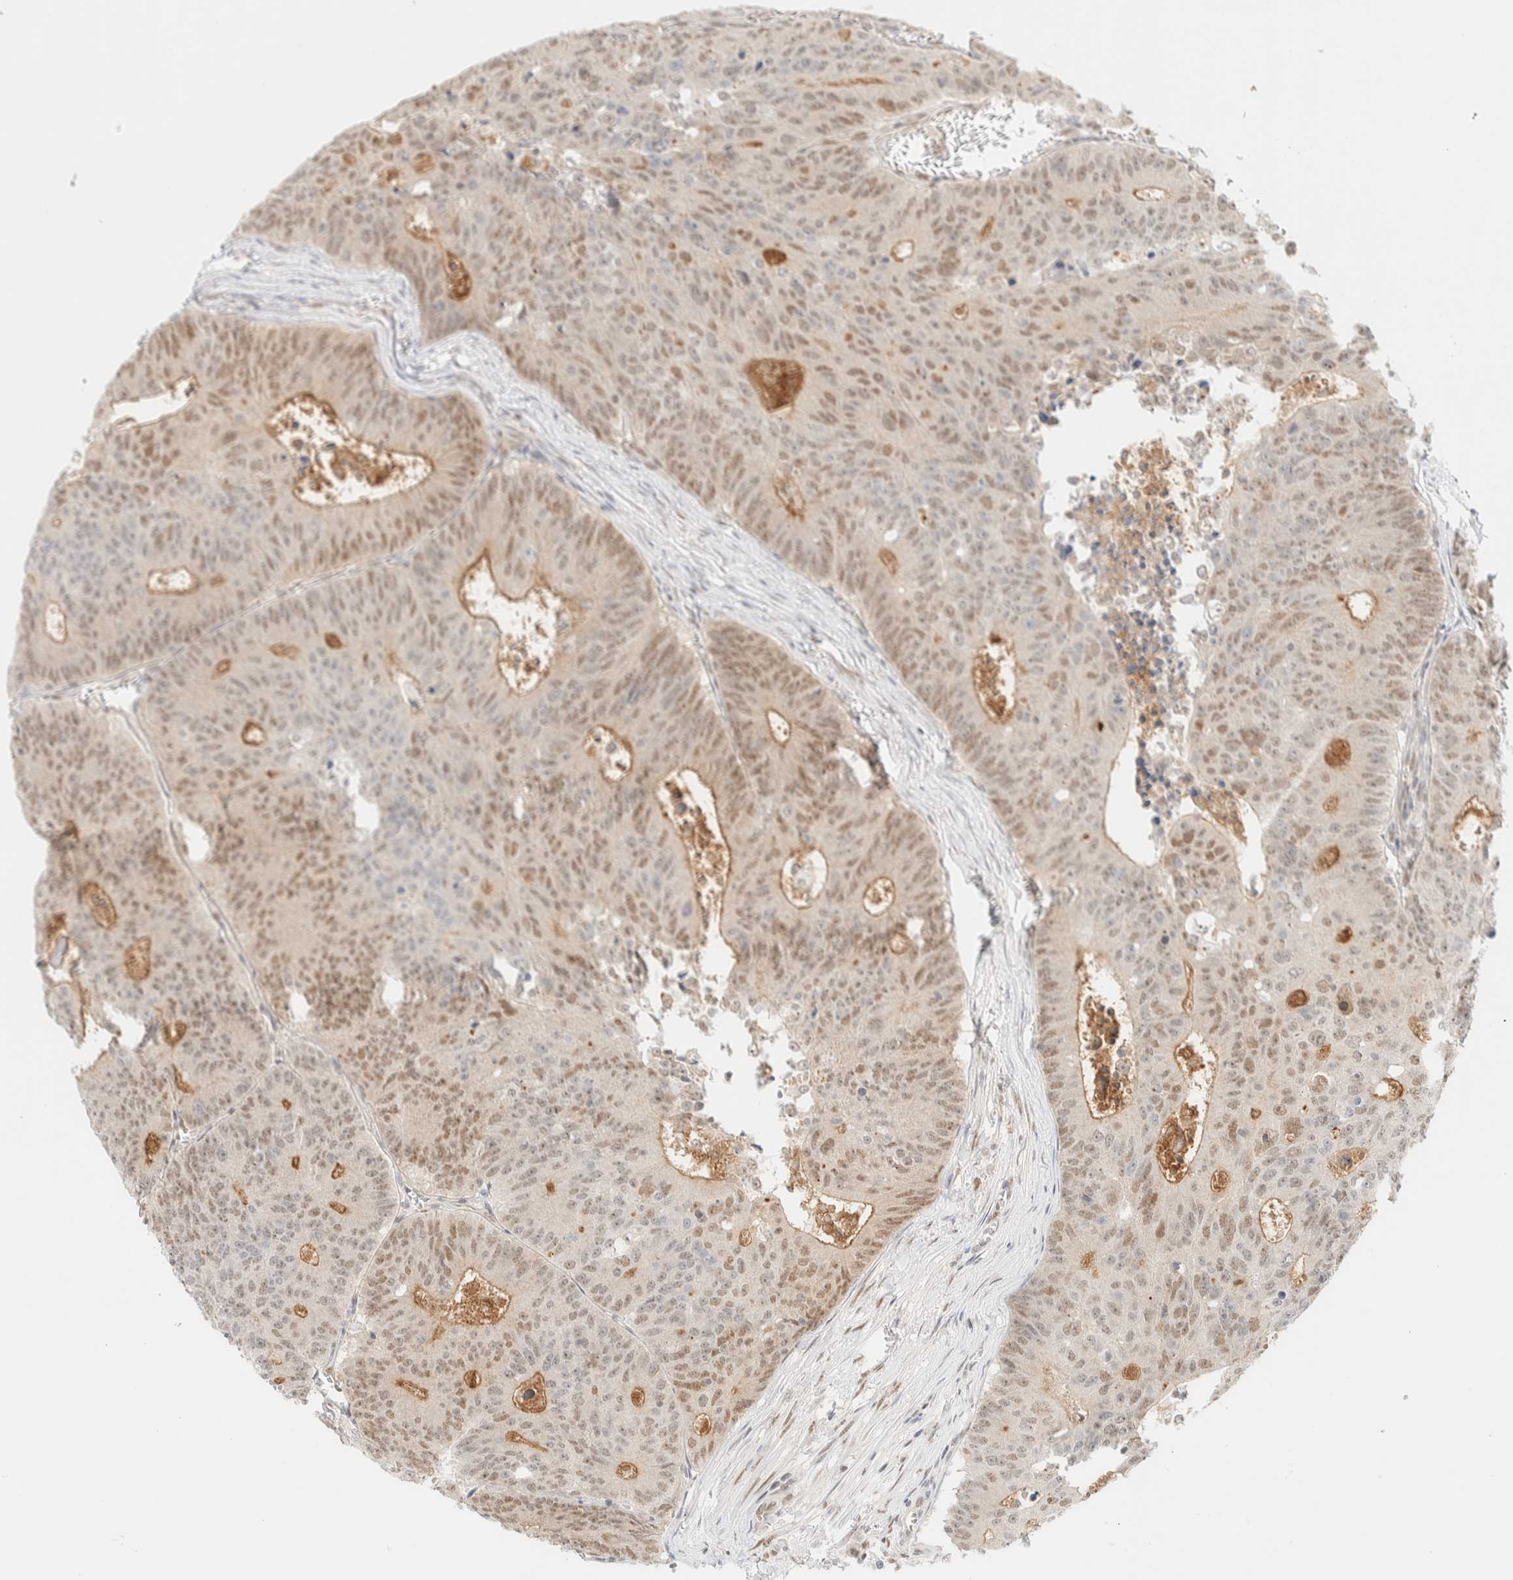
{"staining": {"intensity": "moderate", "quantity": ">75%", "location": "nuclear"}, "tissue": "colorectal cancer", "cell_type": "Tumor cells", "image_type": "cancer", "snomed": [{"axis": "morphology", "description": "Adenocarcinoma, NOS"}, {"axis": "topography", "description": "Colon"}], "caption": "Protein expression by immunohistochemistry displays moderate nuclear positivity in about >75% of tumor cells in colorectal adenocarcinoma.", "gene": "PYGO2", "patient": {"sex": "male", "age": 87}}